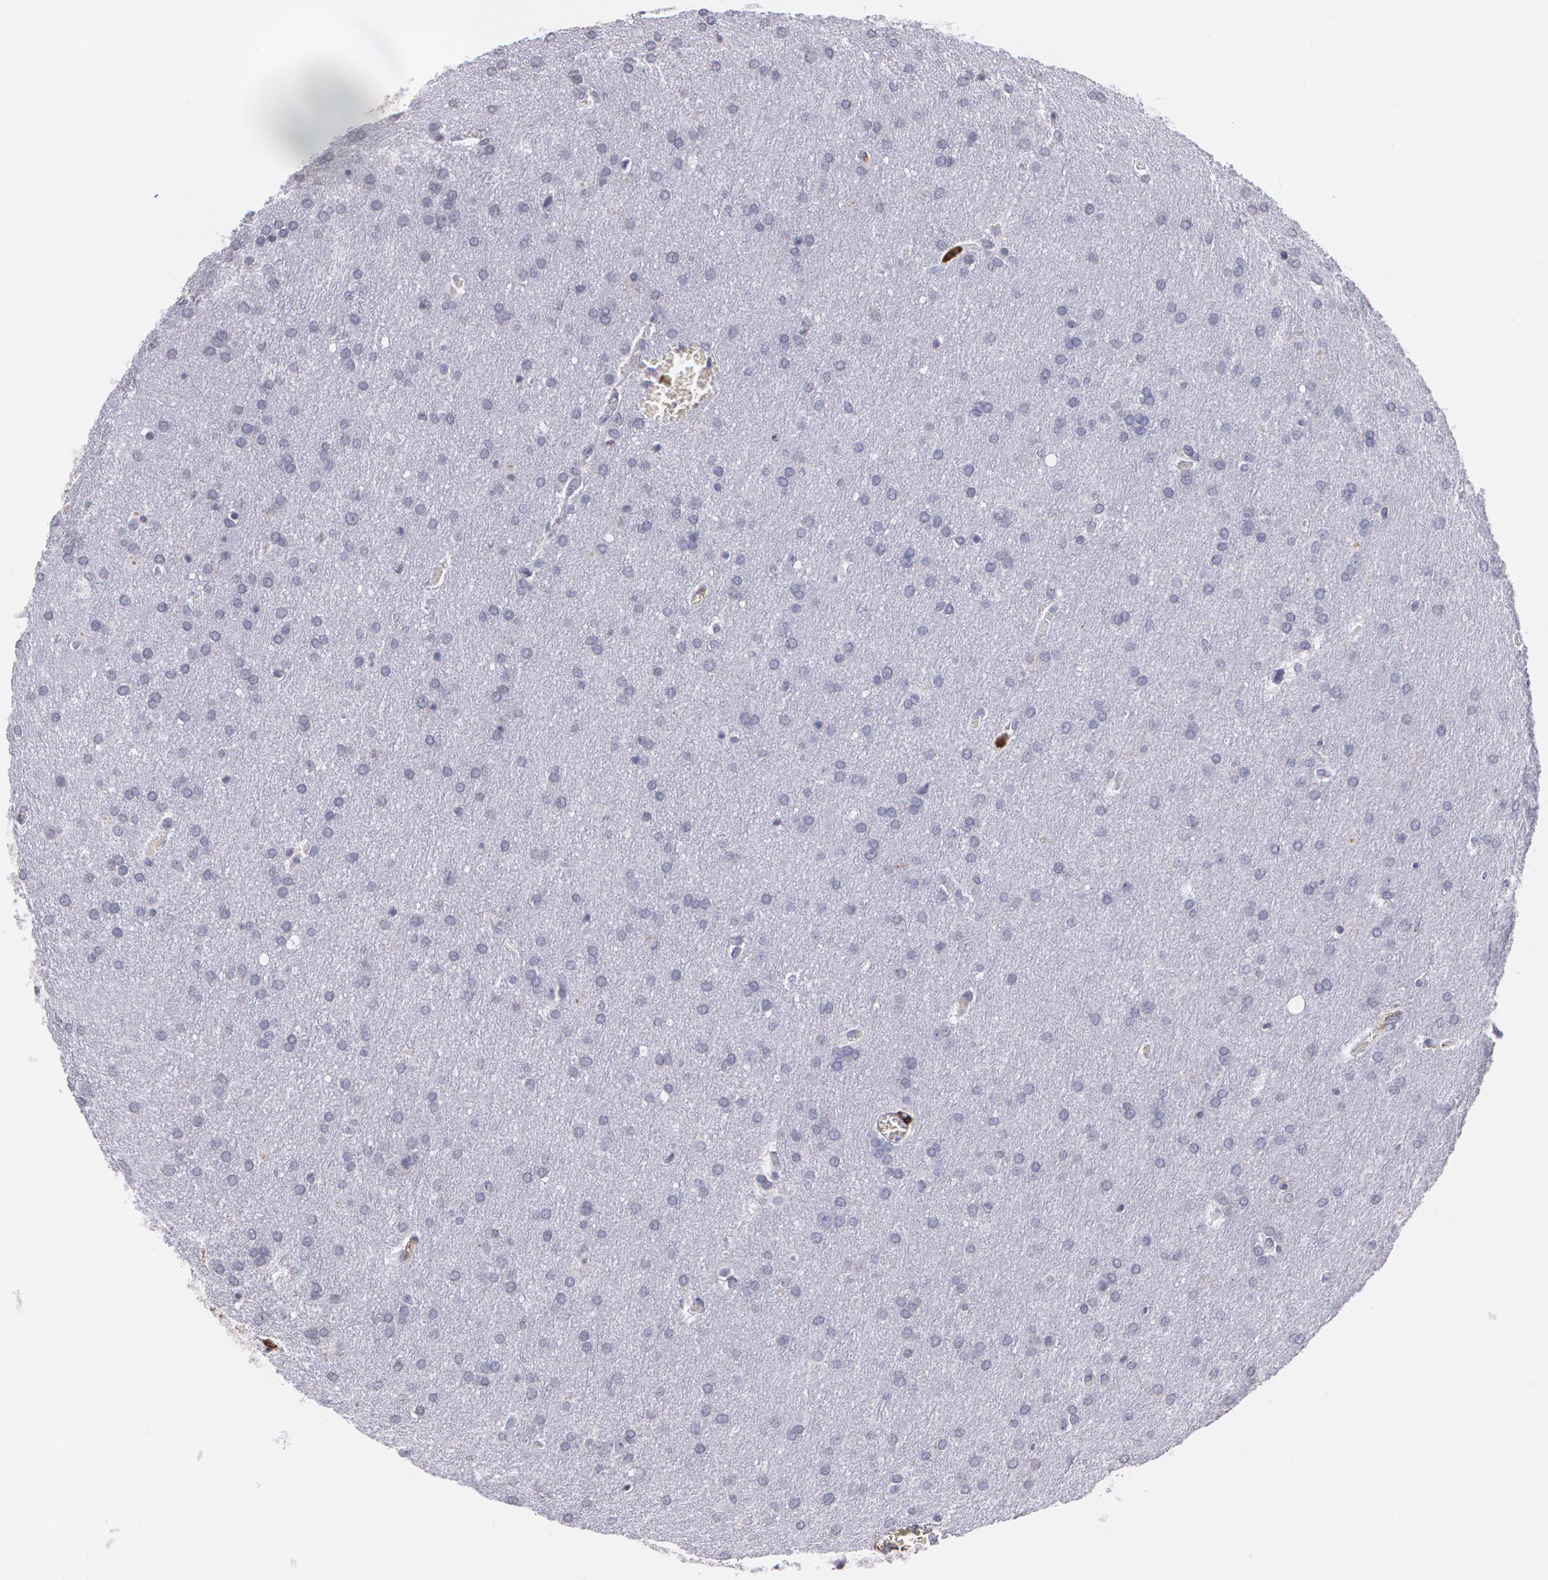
{"staining": {"intensity": "negative", "quantity": "none", "location": "none"}, "tissue": "glioma", "cell_type": "Tumor cells", "image_type": "cancer", "snomed": [{"axis": "morphology", "description": "Glioma, malignant, Low grade"}, {"axis": "topography", "description": "Brain"}], "caption": "Immunohistochemical staining of human malignant low-grade glioma shows no significant staining in tumor cells. (Brightfield microscopy of DAB (3,3'-diaminobenzidine) IHC at high magnification).", "gene": "PTPRC", "patient": {"sex": "female", "age": 32}}